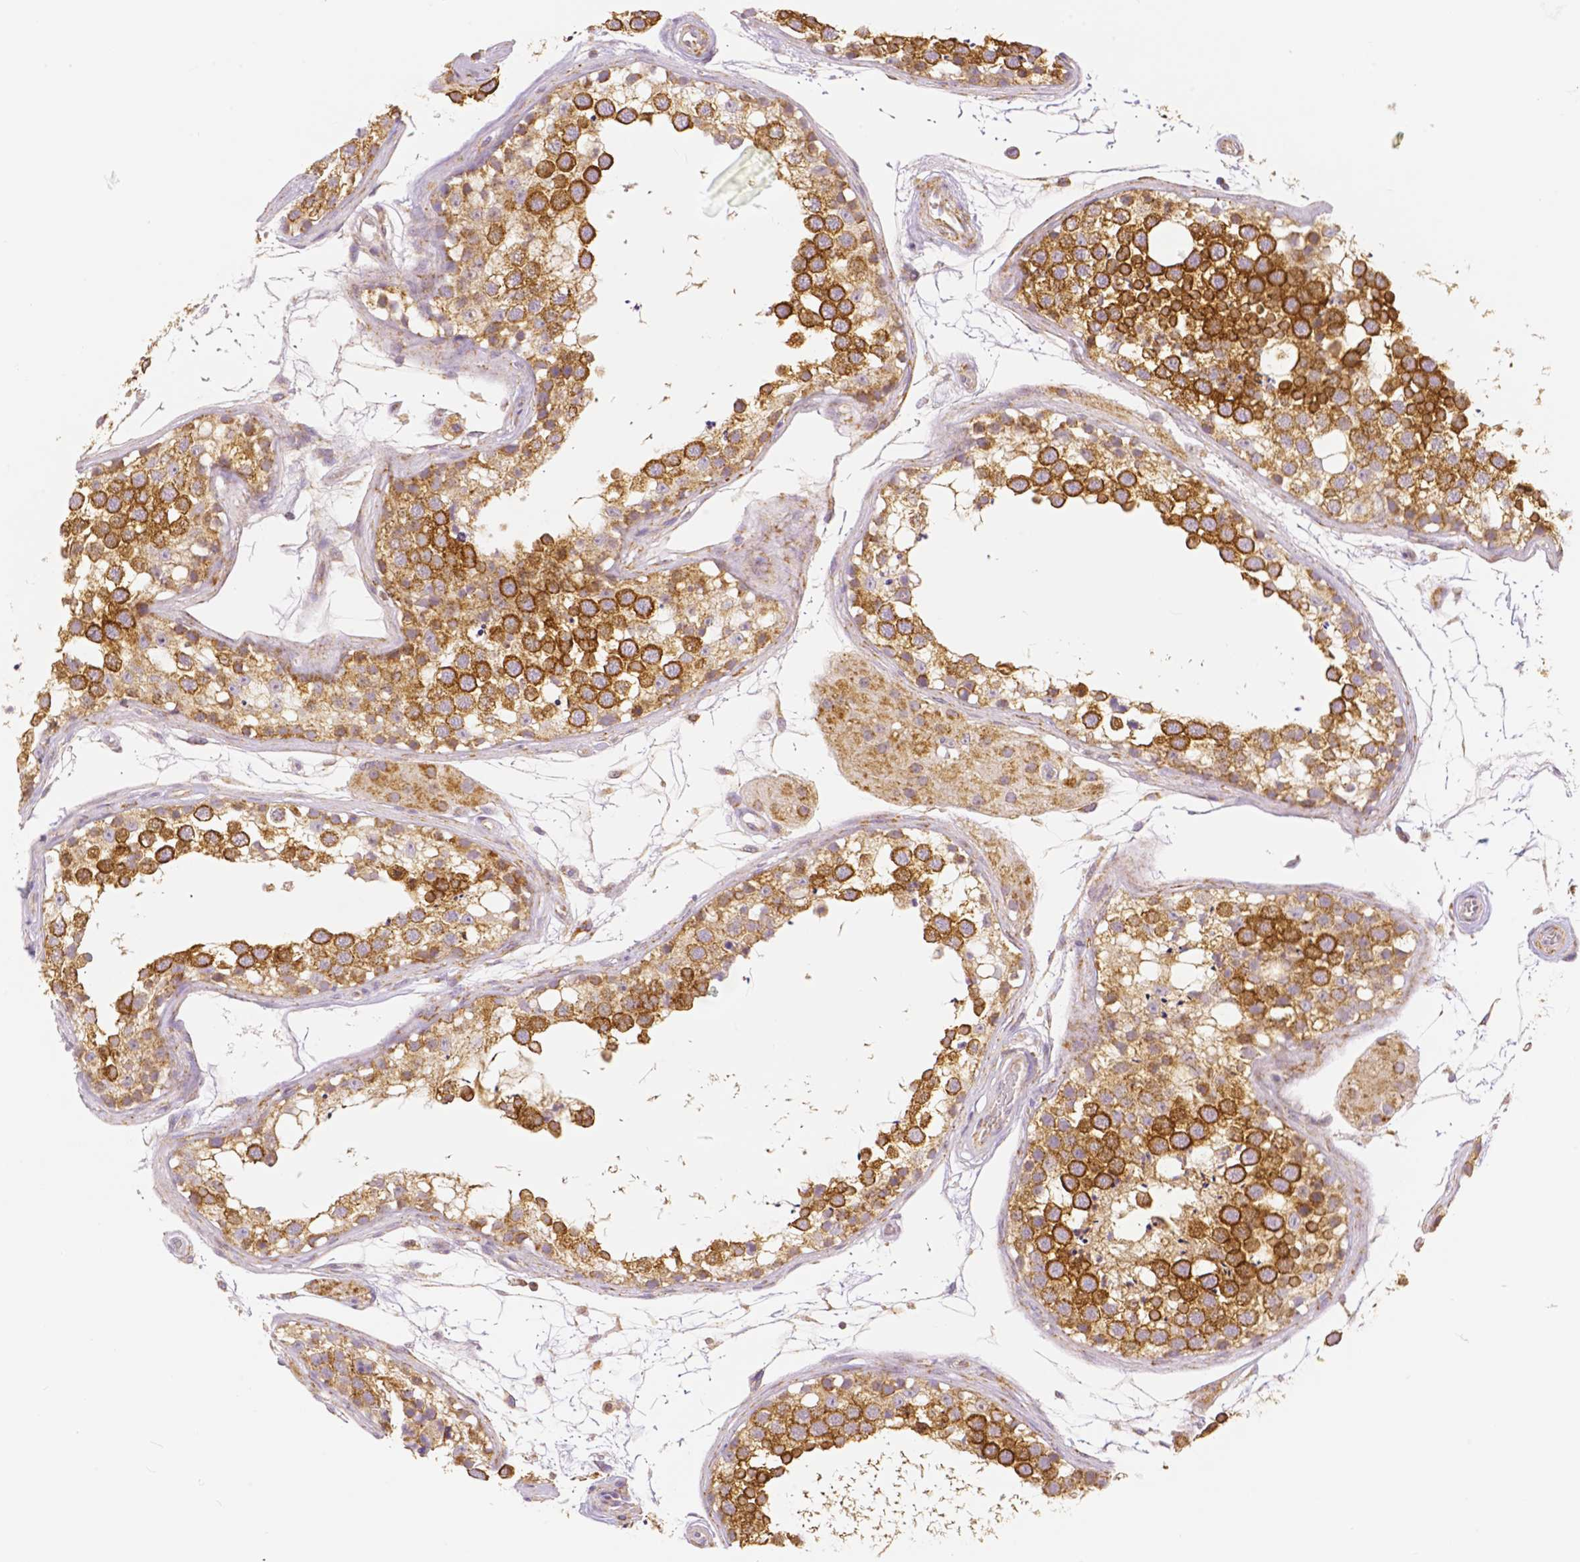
{"staining": {"intensity": "strong", "quantity": ">75%", "location": "cytoplasmic/membranous"}, "tissue": "testis", "cell_type": "Cells in seminiferous ducts", "image_type": "normal", "snomed": [{"axis": "morphology", "description": "Normal tissue, NOS"}, {"axis": "morphology", "description": "Seminoma, NOS"}, {"axis": "topography", "description": "Testis"}], "caption": "IHC staining of normal testis, which shows high levels of strong cytoplasmic/membranous expression in about >75% of cells in seminiferous ducts indicating strong cytoplasmic/membranous protein staining. The staining was performed using DAB (3,3'-diaminobenzidine) (brown) for protein detection and nuclei were counterstained in hematoxylin (blue).", "gene": "RHOT1", "patient": {"sex": "male", "age": 65}}